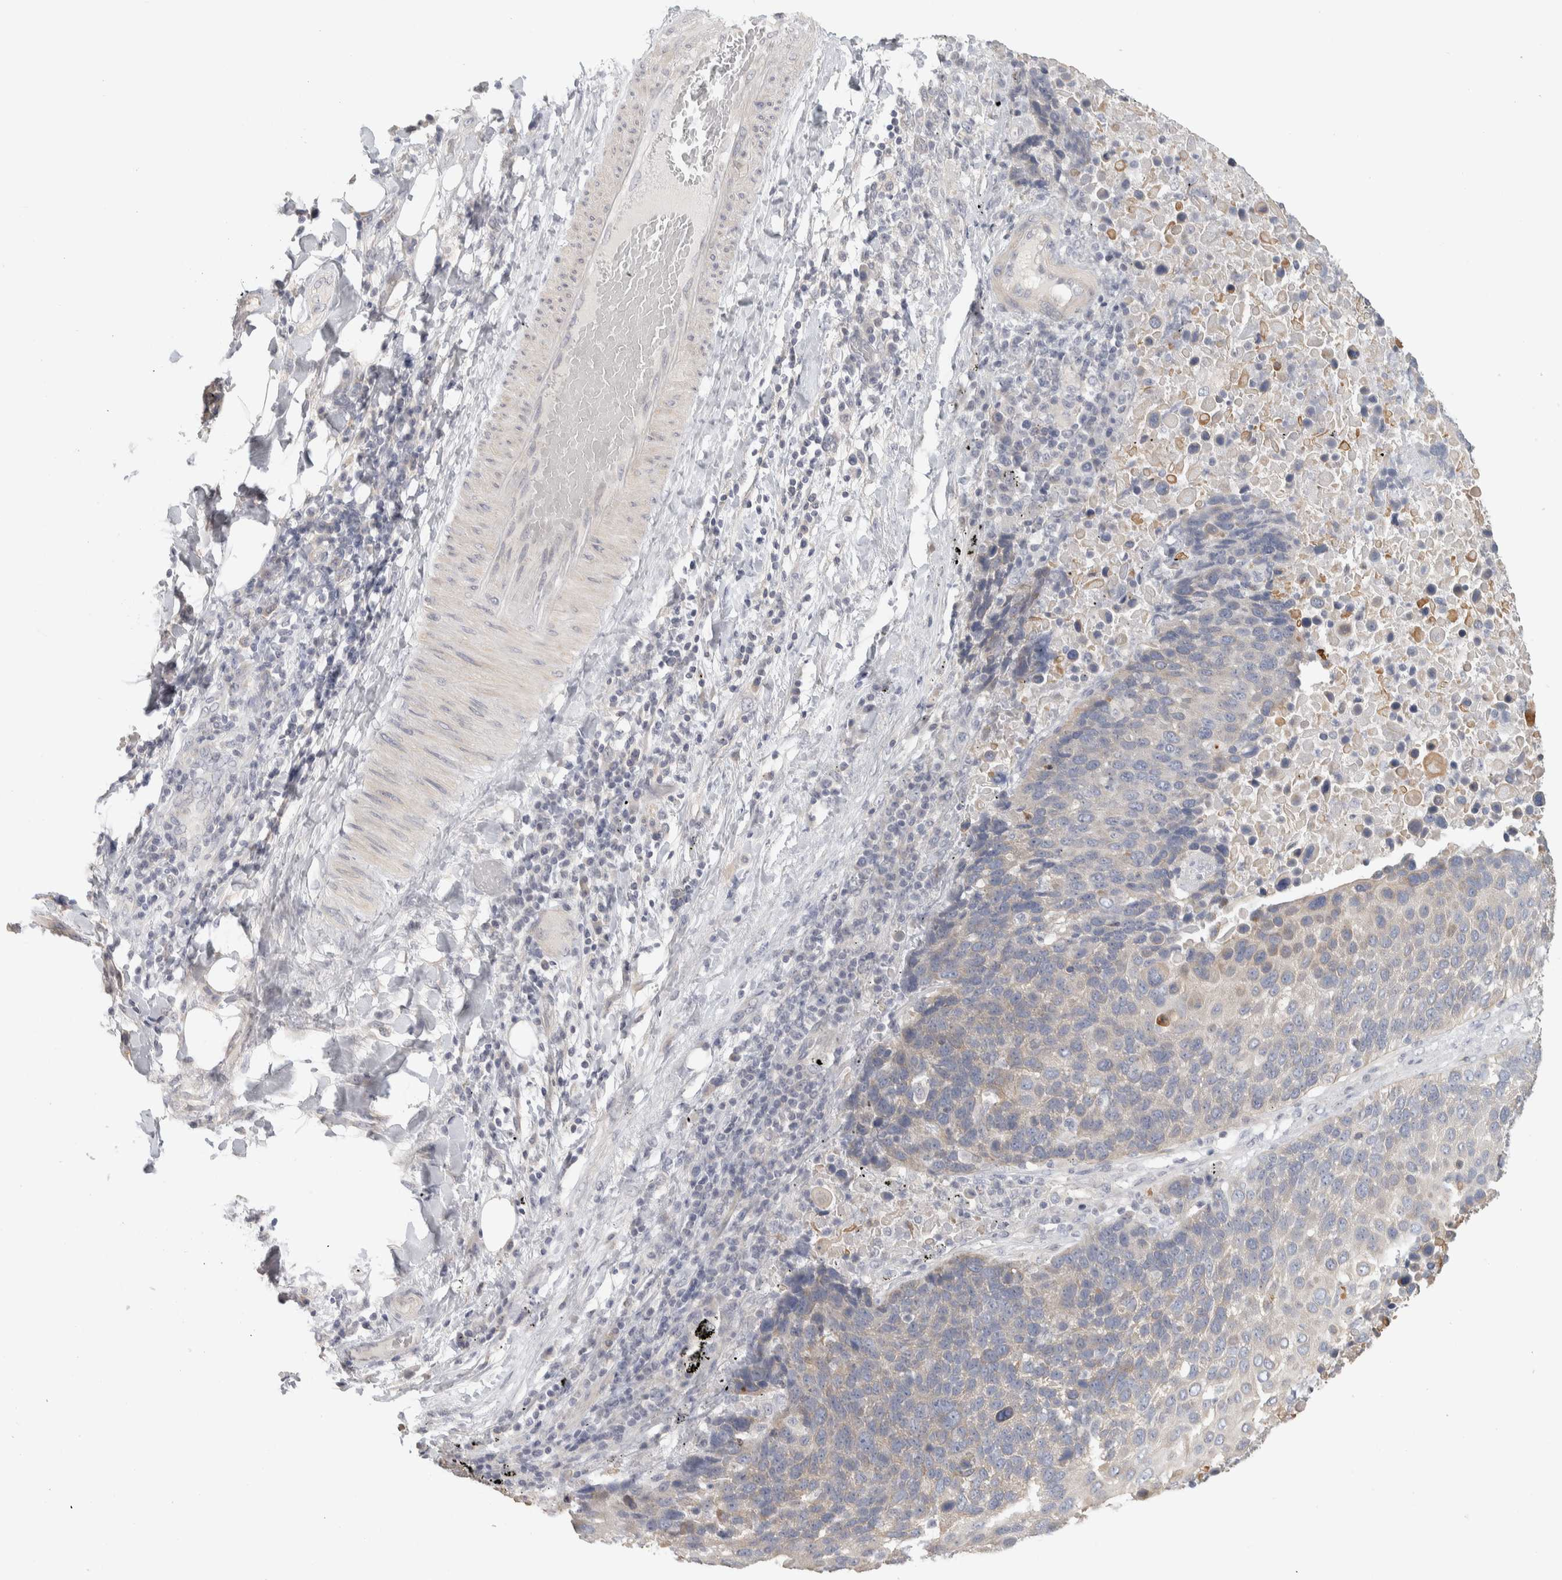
{"staining": {"intensity": "weak", "quantity": "<25%", "location": "cytoplasmic/membranous"}, "tissue": "lung cancer", "cell_type": "Tumor cells", "image_type": "cancer", "snomed": [{"axis": "morphology", "description": "Squamous cell carcinoma, NOS"}, {"axis": "topography", "description": "Lung"}], "caption": "Lung squamous cell carcinoma was stained to show a protein in brown. There is no significant expression in tumor cells.", "gene": "DCXR", "patient": {"sex": "male", "age": 66}}